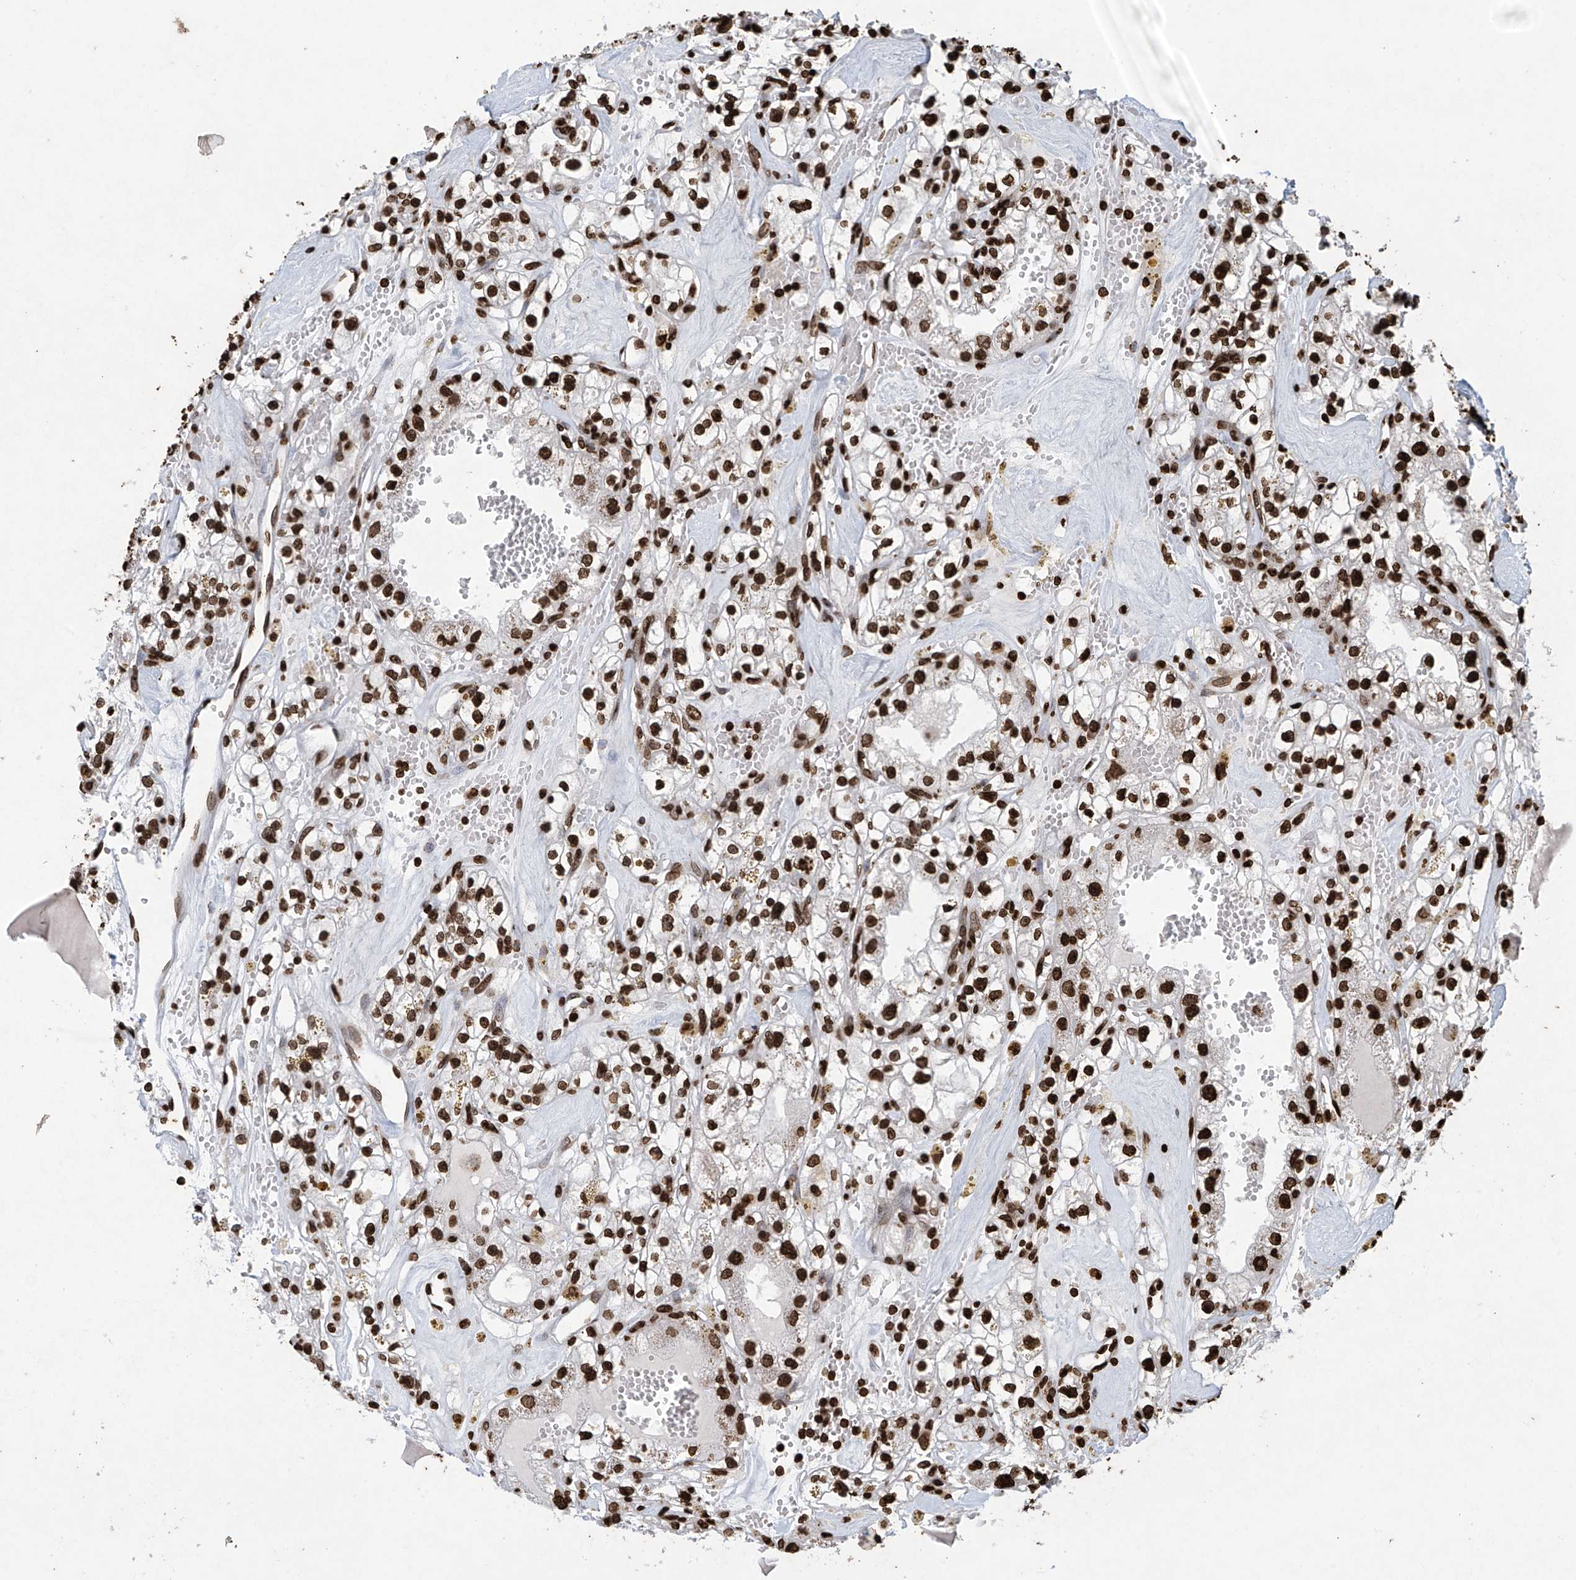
{"staining": {"intensity": "strong", "quantity": ">75%", "location": "nuclear"}, "tissue": "renal cancer", "cell_type": "Tumor cells", "image_type": "cancer", "snomed": [{"axis": "morphology", "description": "Adenocarcinoma, NOS"}, {"axis": "topography", "description": "Kidney"}], "caption": "DAB immunohistochemical staining of renal adenocarcinoma reveals strong nuclear protein expression in approximately >75% of tumor cells.", "gene": "H3-3A", "patient": {"sex": "male", "age": 56}}